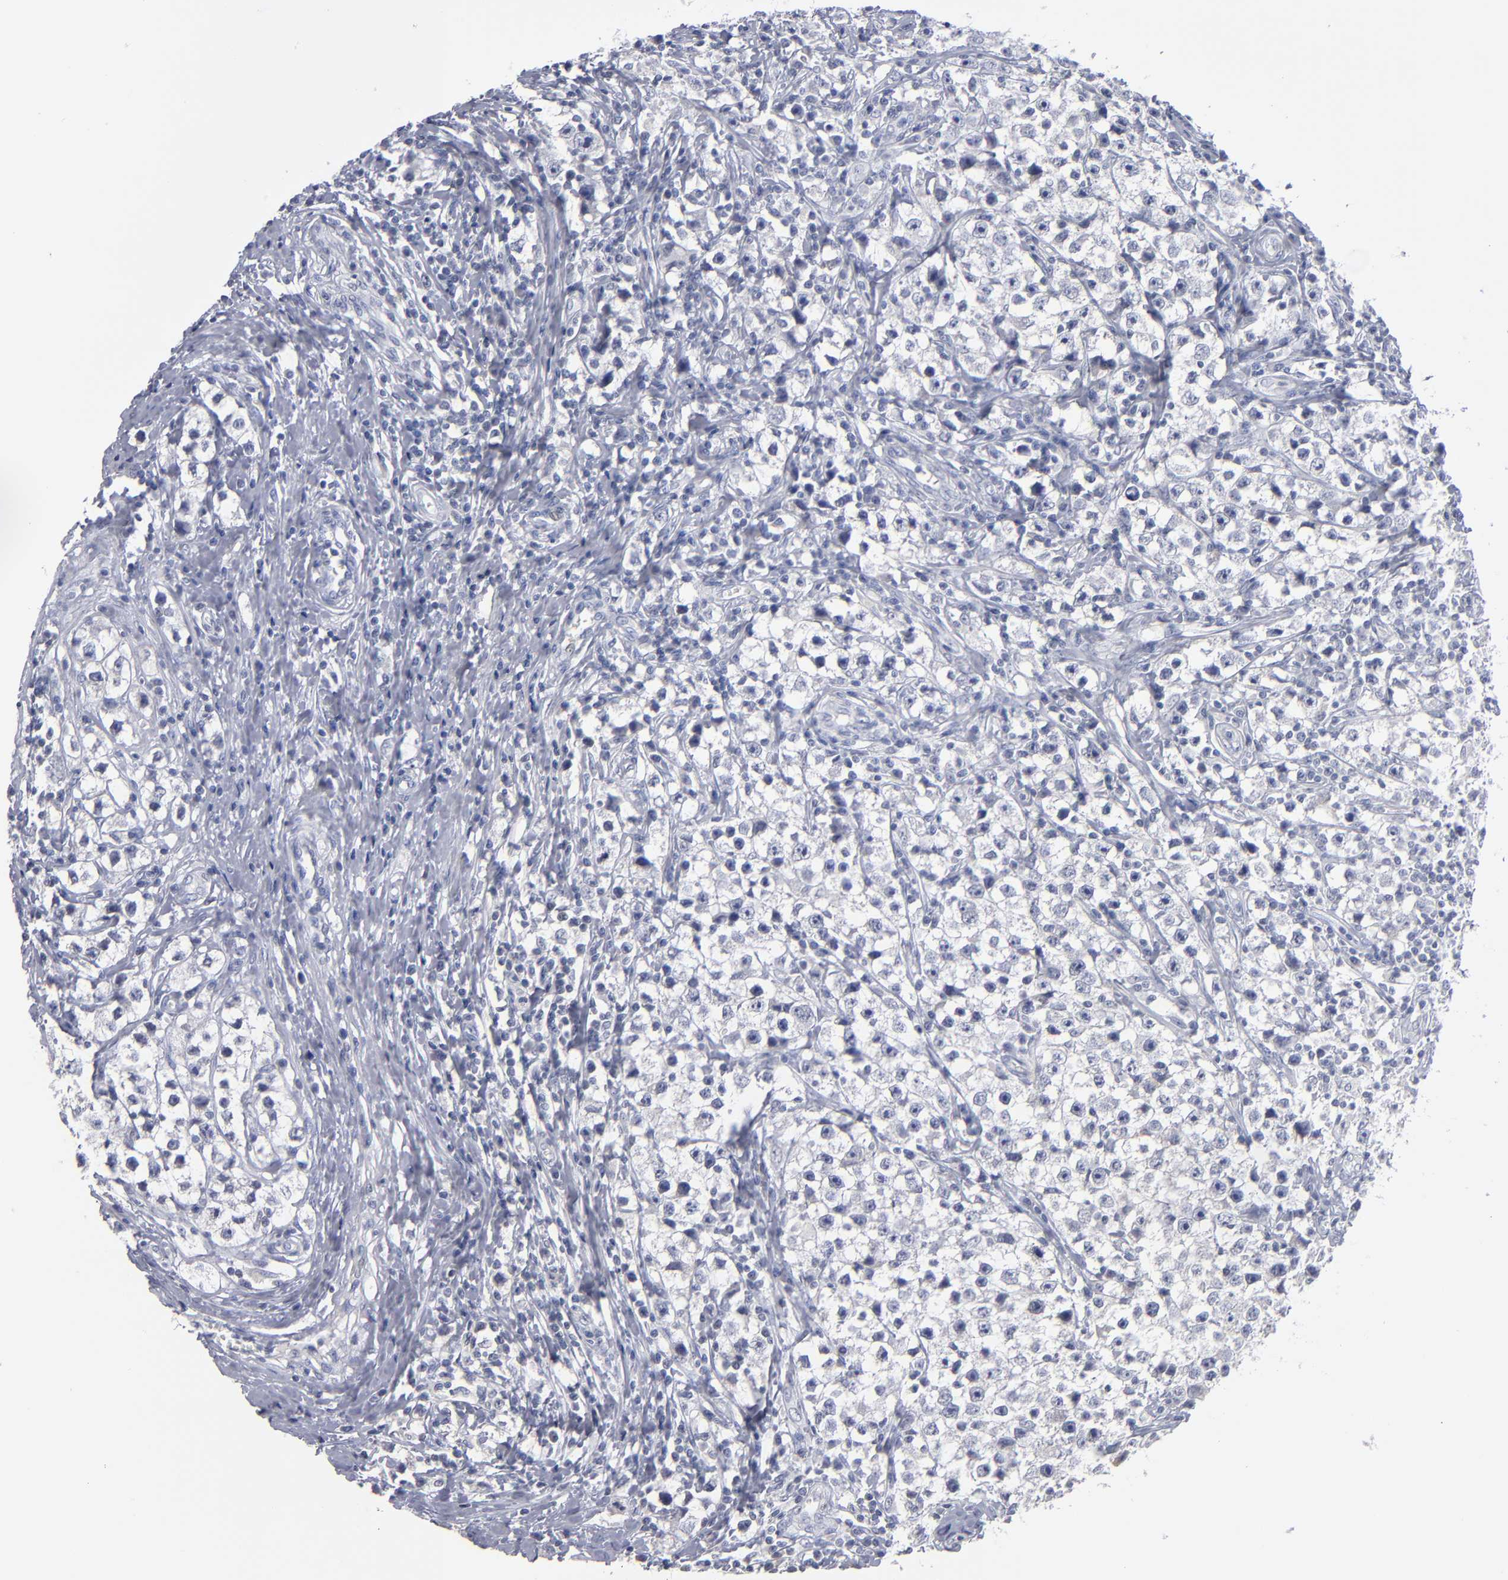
{"staining": {"intensity": "negative", "quantity": "none", "location": "none"}, "tissue": "testis cancer", "cell_type": "Tumor cells", "image_type": "cancer", "snomed": [{"axis": "morphology", "description": "Seminoma, NOS"}, {"axis": "topography", "description": "Testis"}], "caption": "Micrograph shows no significant protein staining in tumor cells of seminoma (testis).", "gene": "RPH3A", "patient": {"sex": "male", "age": 35}}